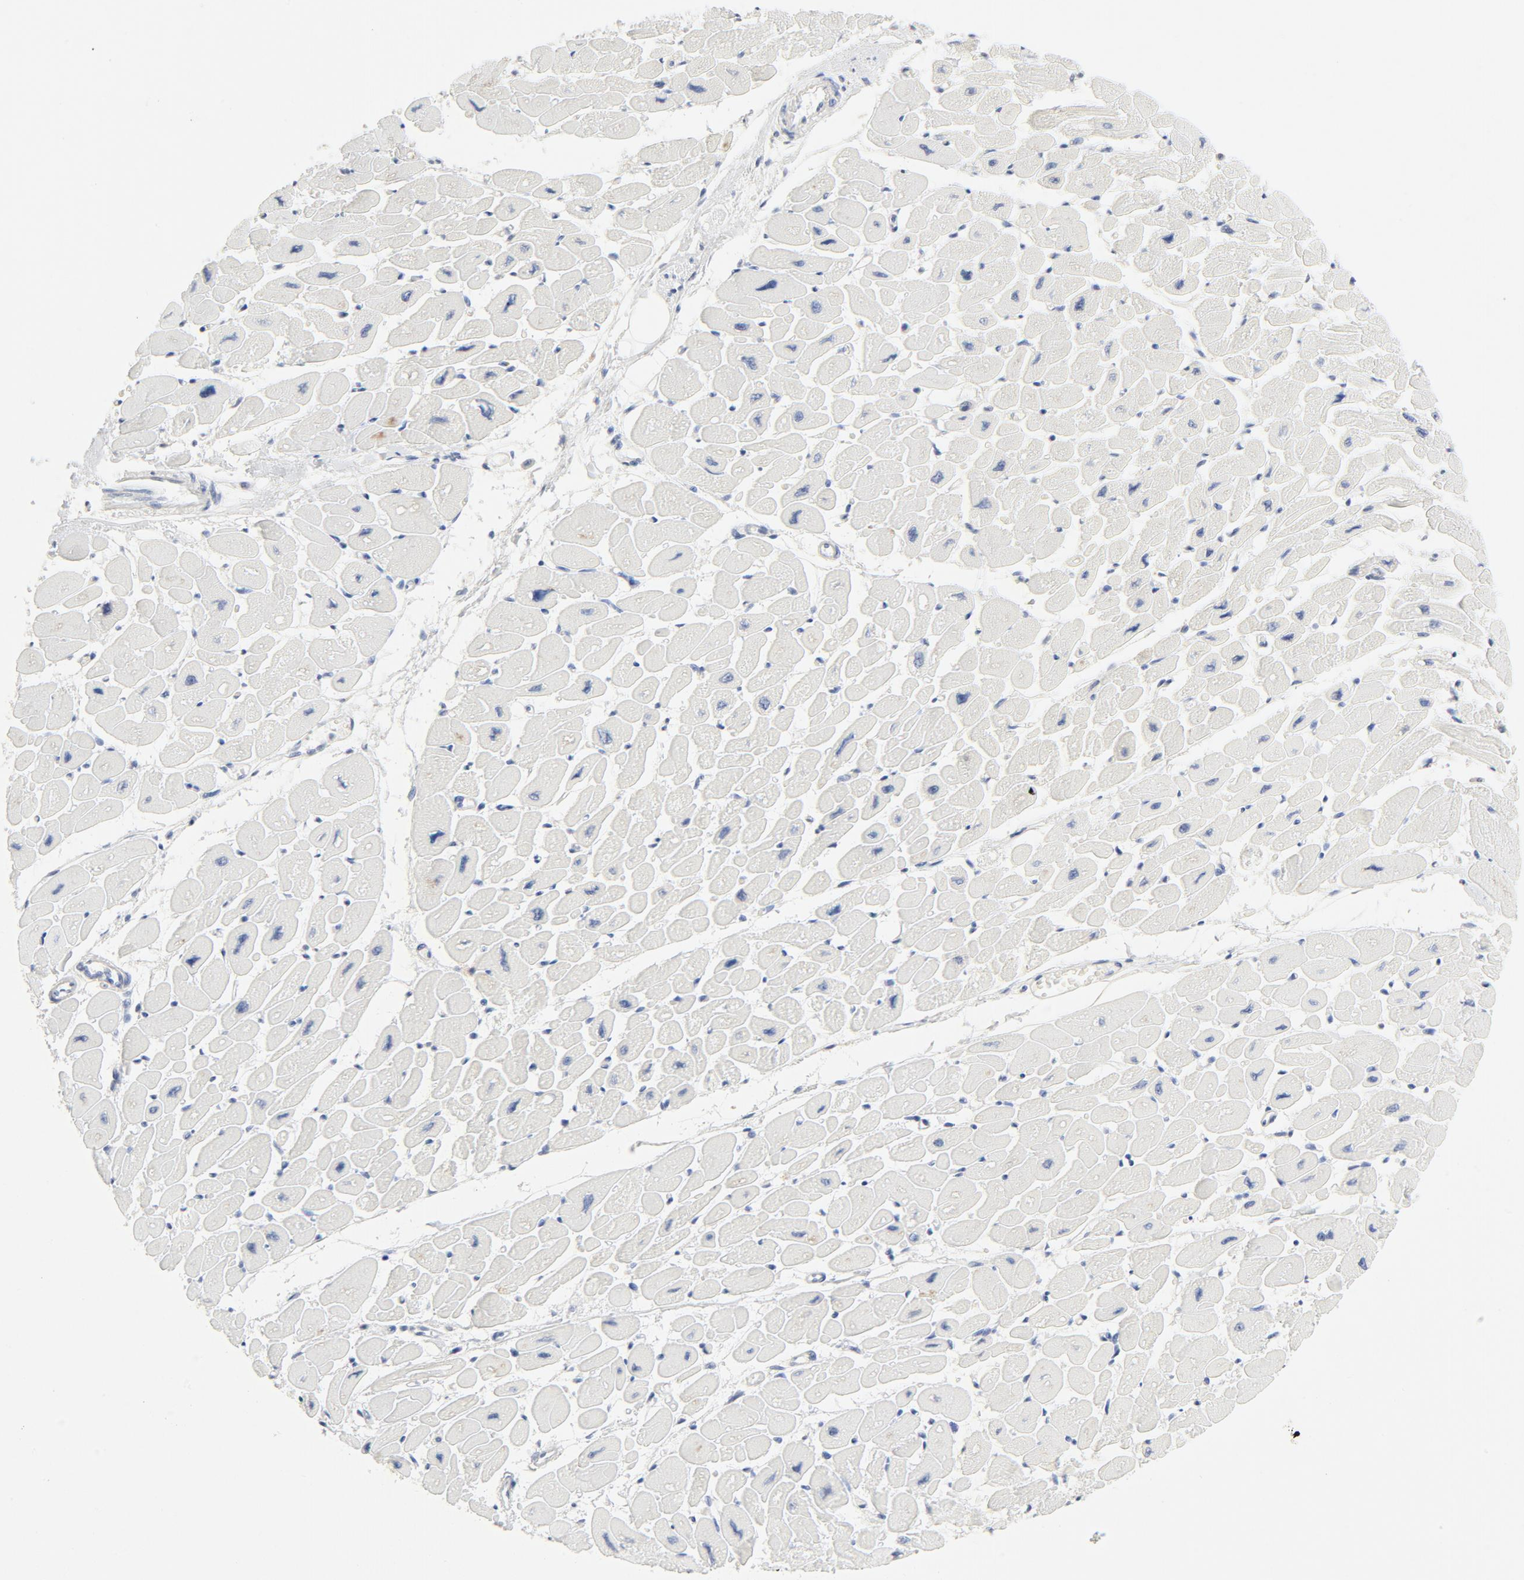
{"staining": {"intensity": "moderate", "quantity": "25%-75%", "location": "nuclear"}, "tissue": "heart muscle", "cell_type": "Cardiomyocytes", "image_type": "normal", "snomed": [{"axis": "morphology", "description": "Normal tissue, NOS"}, {"axis": "topography", "description": "Heart"}], "caption": "IHC micrograph of benign heart muscle: human heart muscle stained using IHC exhibits medium levels of moderate protein expression localized specifically in the nuclear of cardiomyocytes, appearing as a nuclear brown color.", "gene": "GTF2H1", "patient": {"sex": "female", "age": 54}}